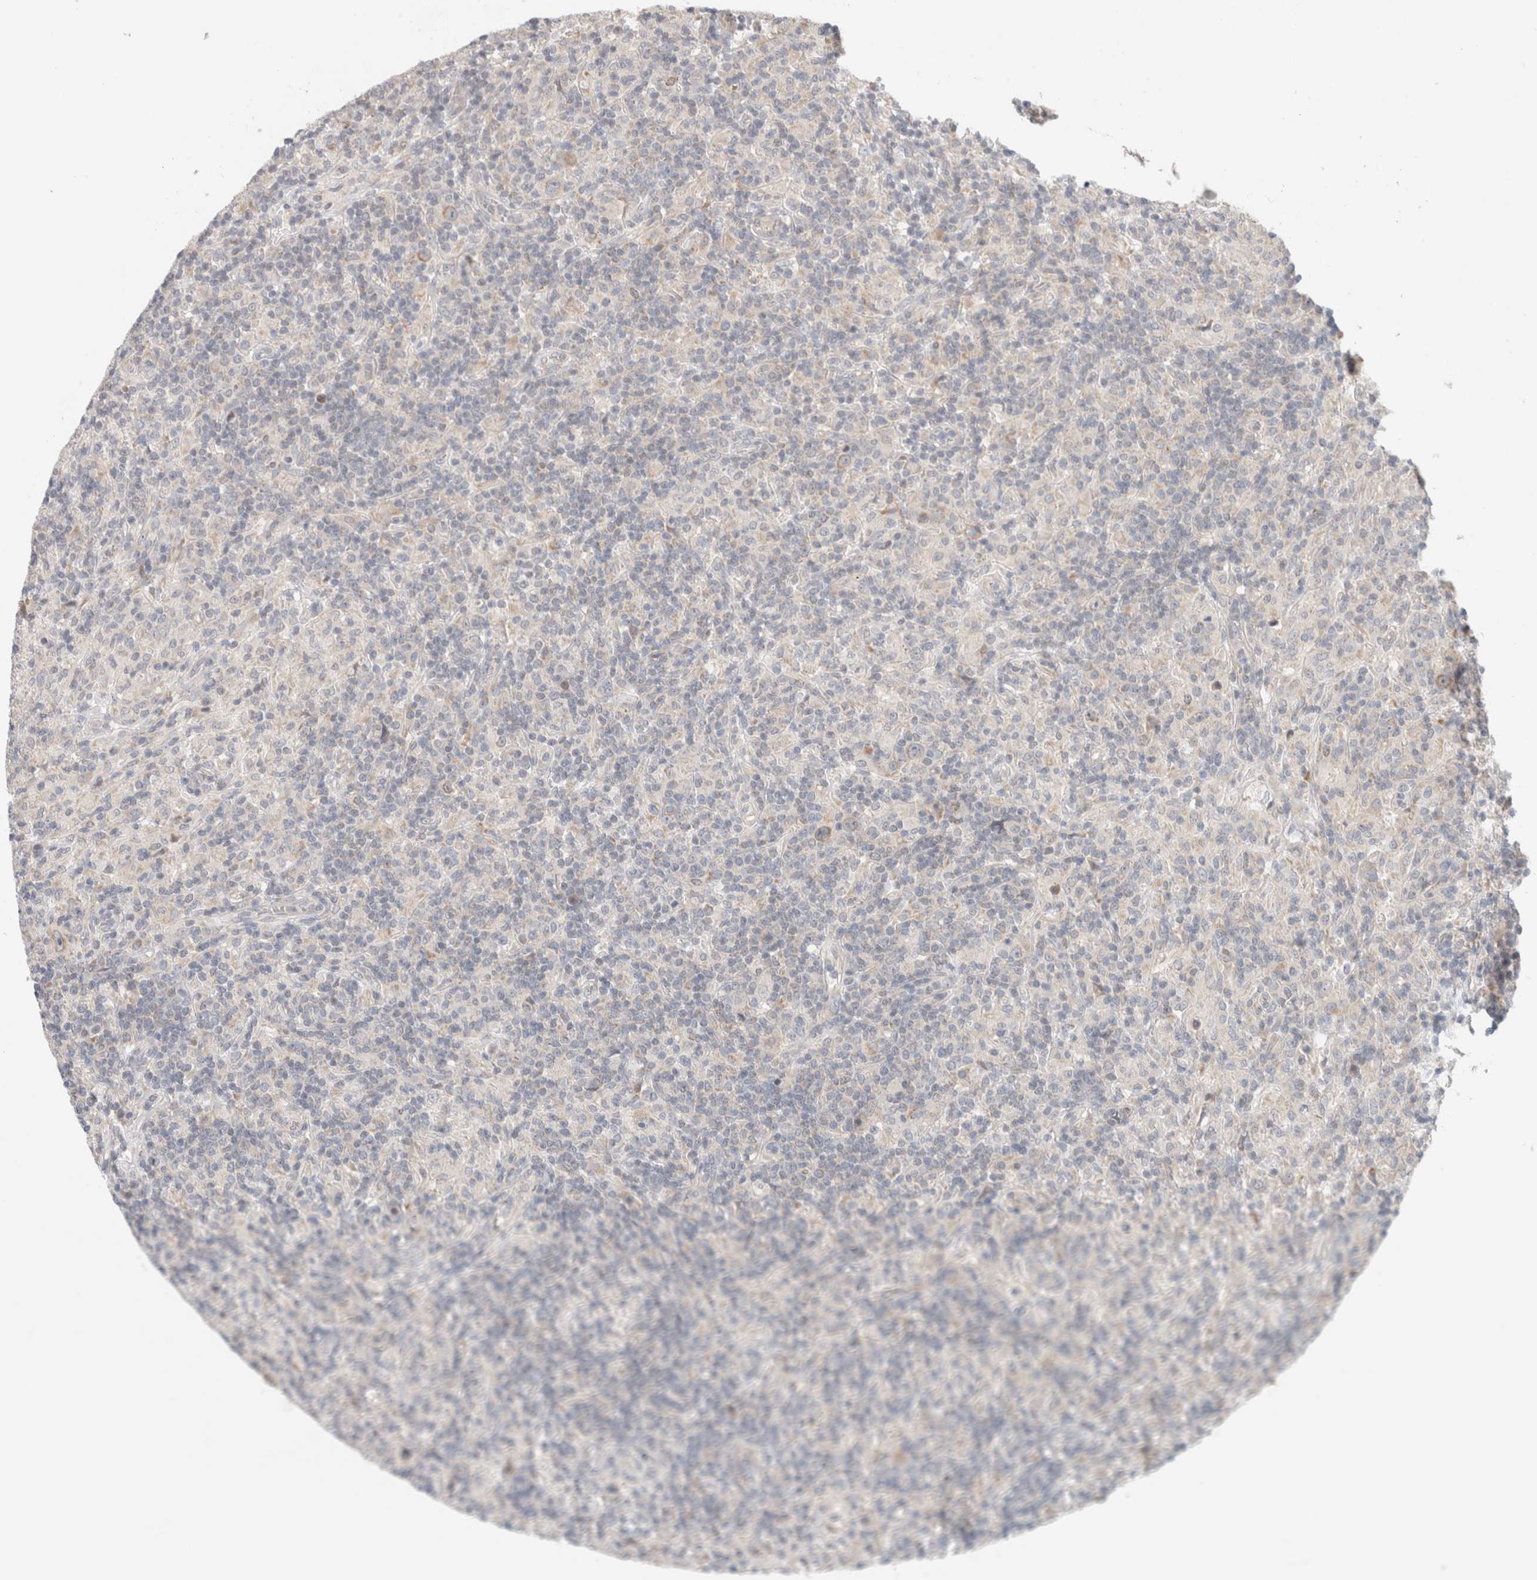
{"staining": {"intensity": "weak", "quantity": "25%-75%", "location": "cytoplasmic/membranous"}, "tissue": "lymphoma", "cell_type": "Tumor cells", "image_type": "cancer", "snomed": [{"axis": "morphology", "description": "Hodgkin's disease, NOS"}, {"axis": "topography", "description": "Lymph node"}], "caption": "Immunohistochemical staining of human Hodgkin's disease reveals low levels of weak cytoplasmic/membranous positivity in about 25%-75% of tumor cells.", "gene": "ERI3", "patient": {"sex": "male", "age": 70}}